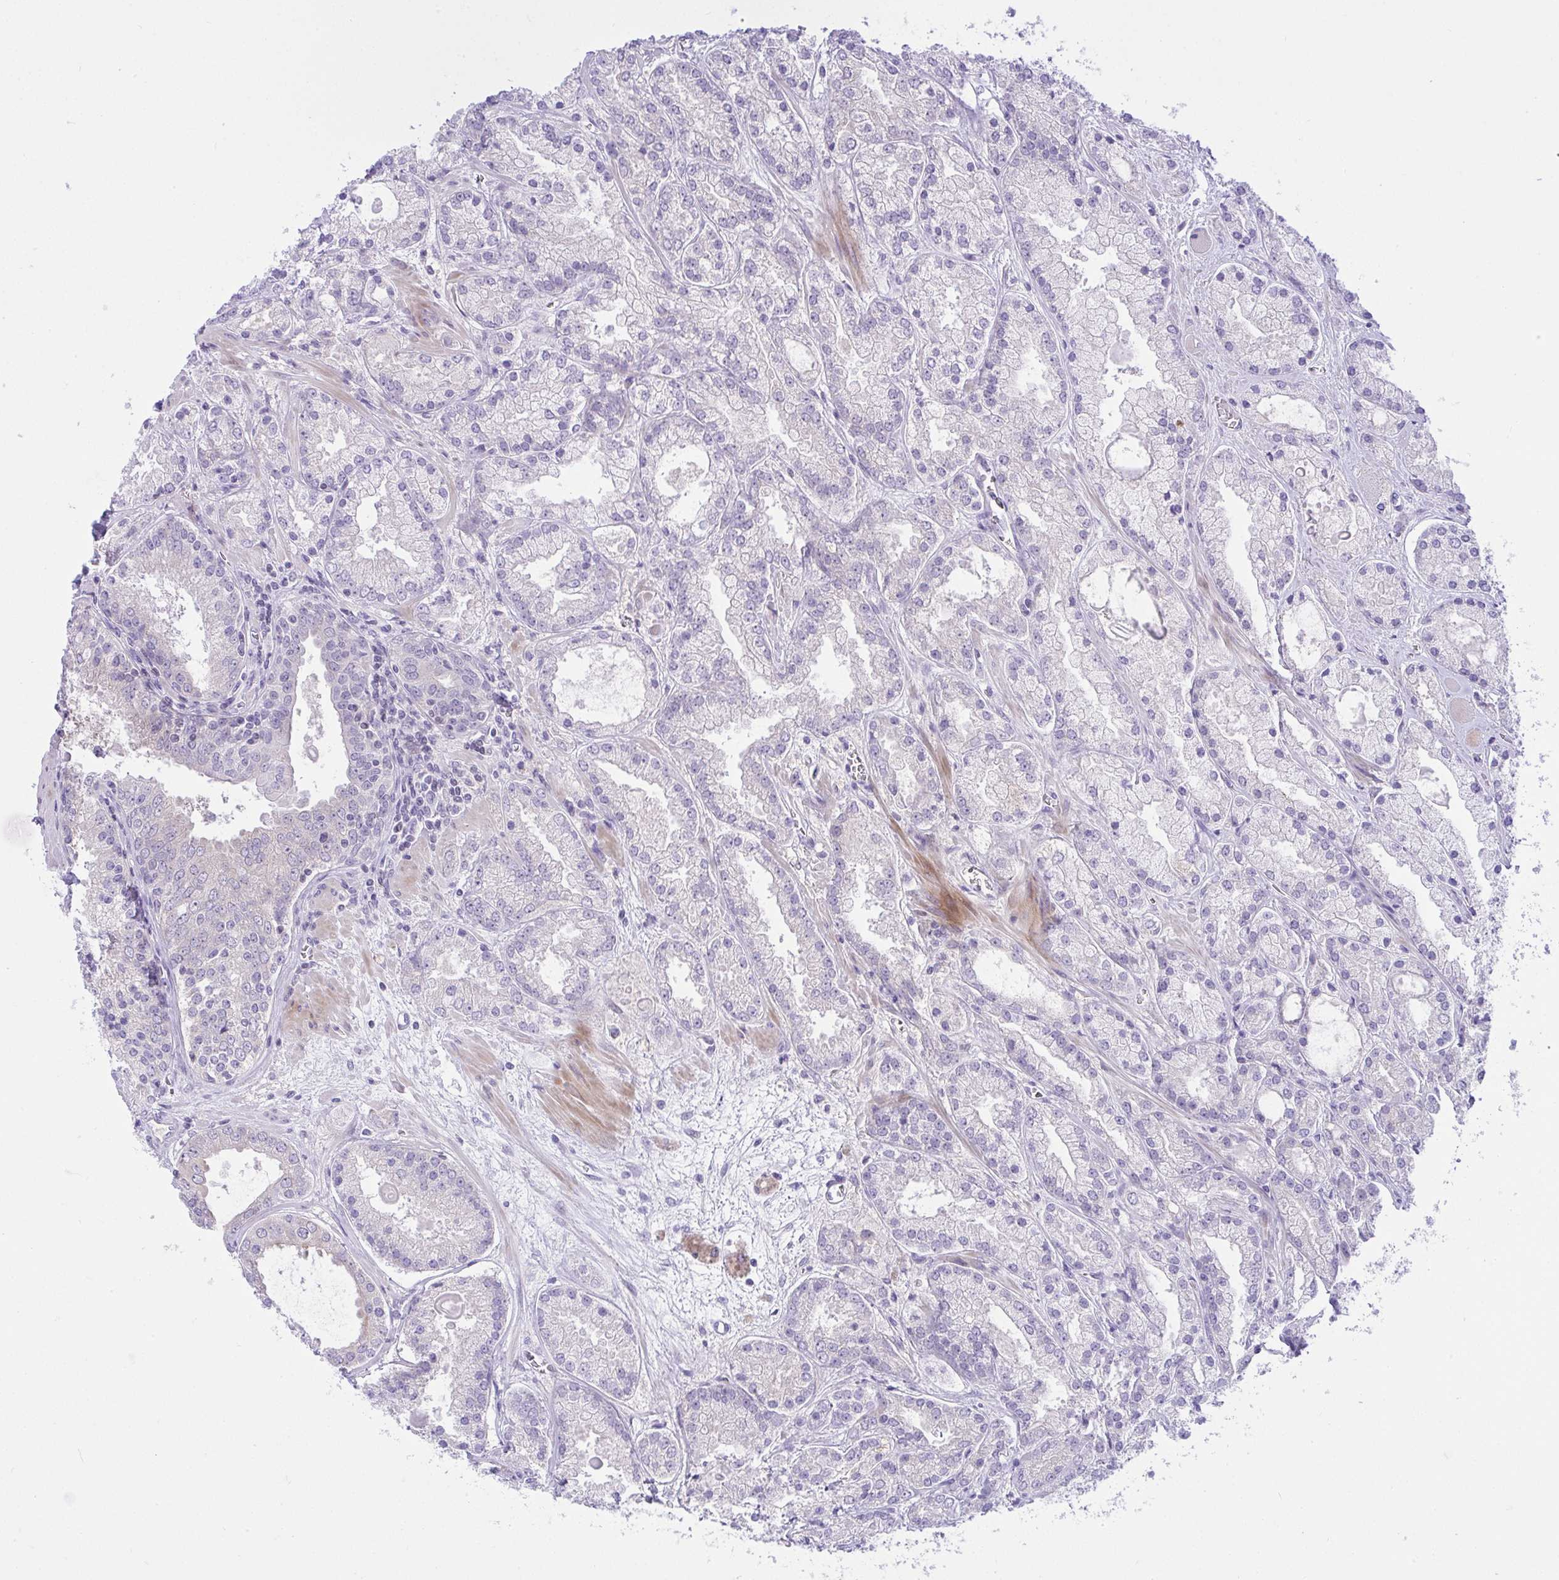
{"staining": {"intensity": "negative", "quantity": "none", "location": "none"}, "tissue": "prostate cancer", "cell_type": "Tumor cells", "image_type": "cancer", "snomed": [{"axis": "morphology", "description": "Adenocarcinoma, High grade"}, {"axis": "topography", "description": "Prostate"}], "caption": "High magnification brightfield microscopy of prostate cancer stained with DAB (3,3'-diaminobenzidine) (brown) and counterstained with hematoxylin (blue): tumor cells show no significant positivity.", "gene": "ZNF101", "patient": {"sex": "male", "age": 67}}